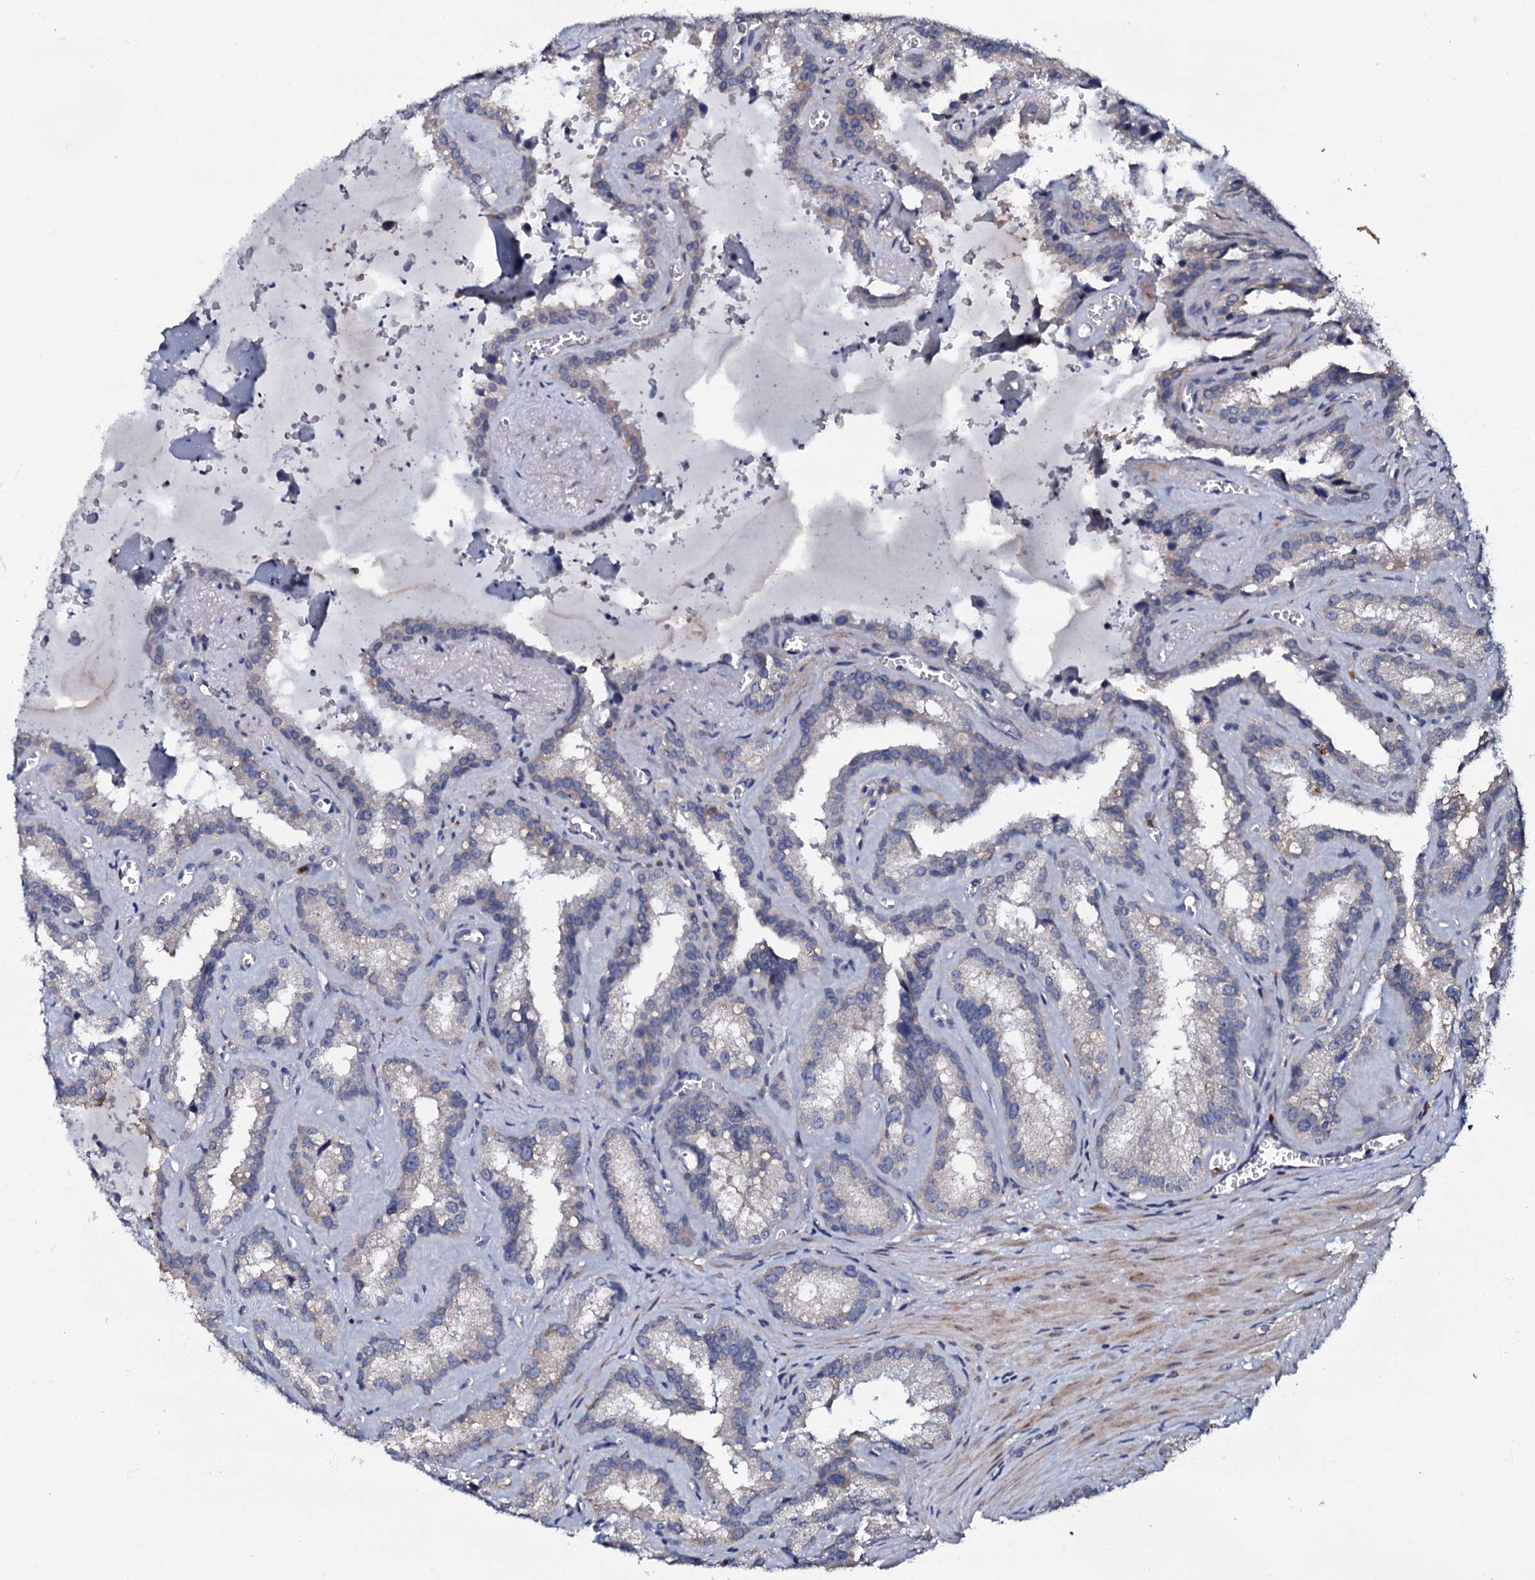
{"staining": {"intensity": "negative", "quantity": "none", "location": "none"}, "tissue": "seminal vesicle", "cell_type": "Glandular cells", "image_type": "normal", "snomed": [{"axis": "morphology", "description": "Normal tissue, NOS"}, {"axis": "topography", "description": "Prostate"}, {"axis": "topography", "description": "Seminal veicle"}], "caption": "IHC photomicrograph of benign seminal vesicle: seminal vesicle stained with DAB shows no significant protein positivity in glandular cells.", "gene": "CPNE2", "patient": {"sex": "male", "age": 59}}